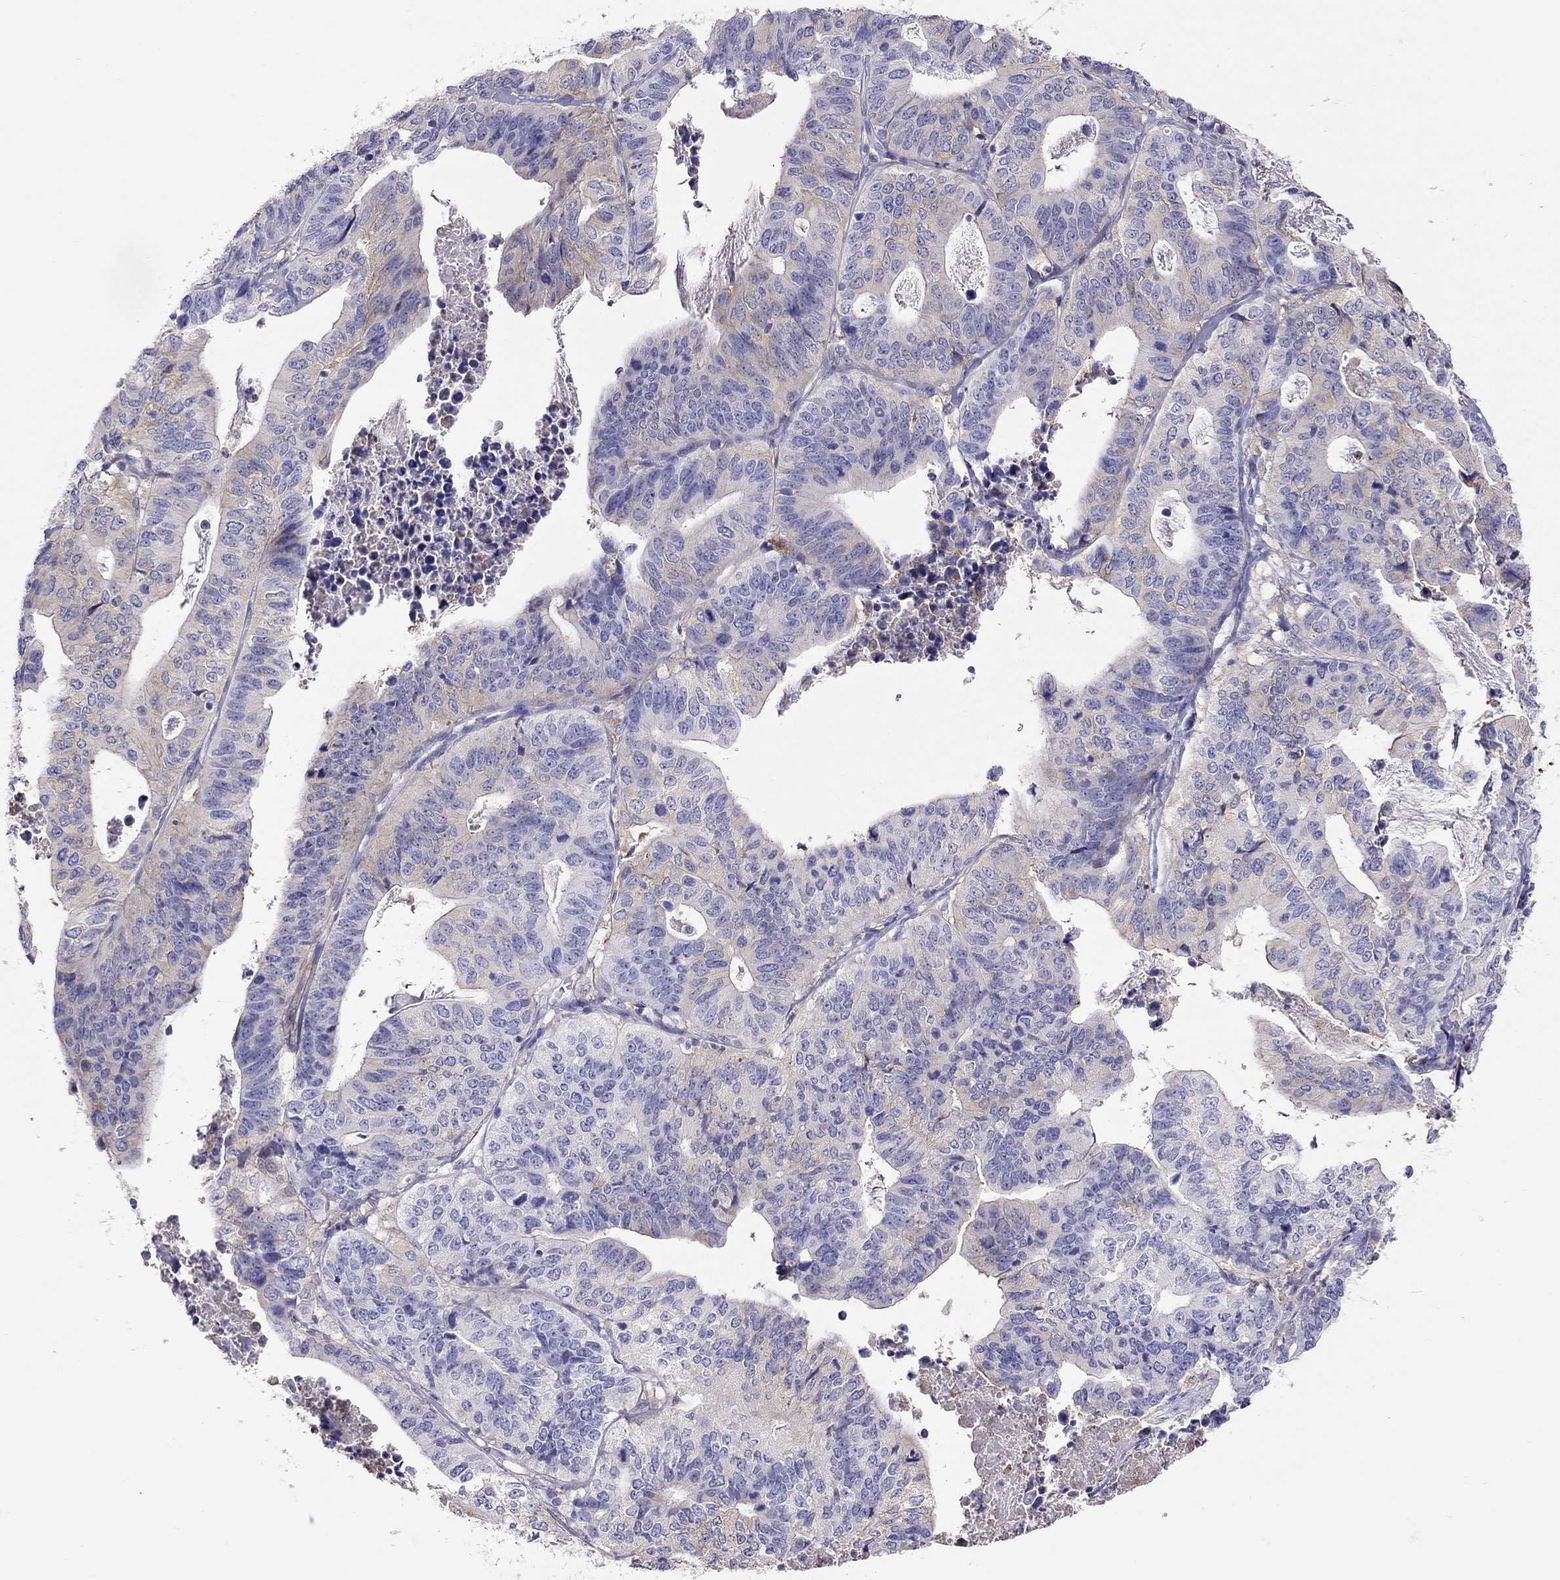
{"staining": {"intensity": "weak", "quantity": "25%-75%", "location": "cytoplasmic/membranous"}, "tissue": "stomach cancer", "cell_type": "Tumor cells", "image_type": "cancer", "snomed": [{"axis": "morphology", "description": "Adenocarcinoma, NOS"}, {"axis": "topography", "description": "Stomach, upper"}], "caption": "The photomicrograph displays a brown stain indicating the presence of a protein in the cytoplasmic/membranous of tumor cells in adenocarcinoma (stomach). The staining is performed using DAB (3,3'-diaminobenzidine) brown chromogen to label protein expression. The nuclei are counter-stained blue using hematoxylin.", "gene": "ALOX15B", "patient": {"sex": "female", "age": 67}}